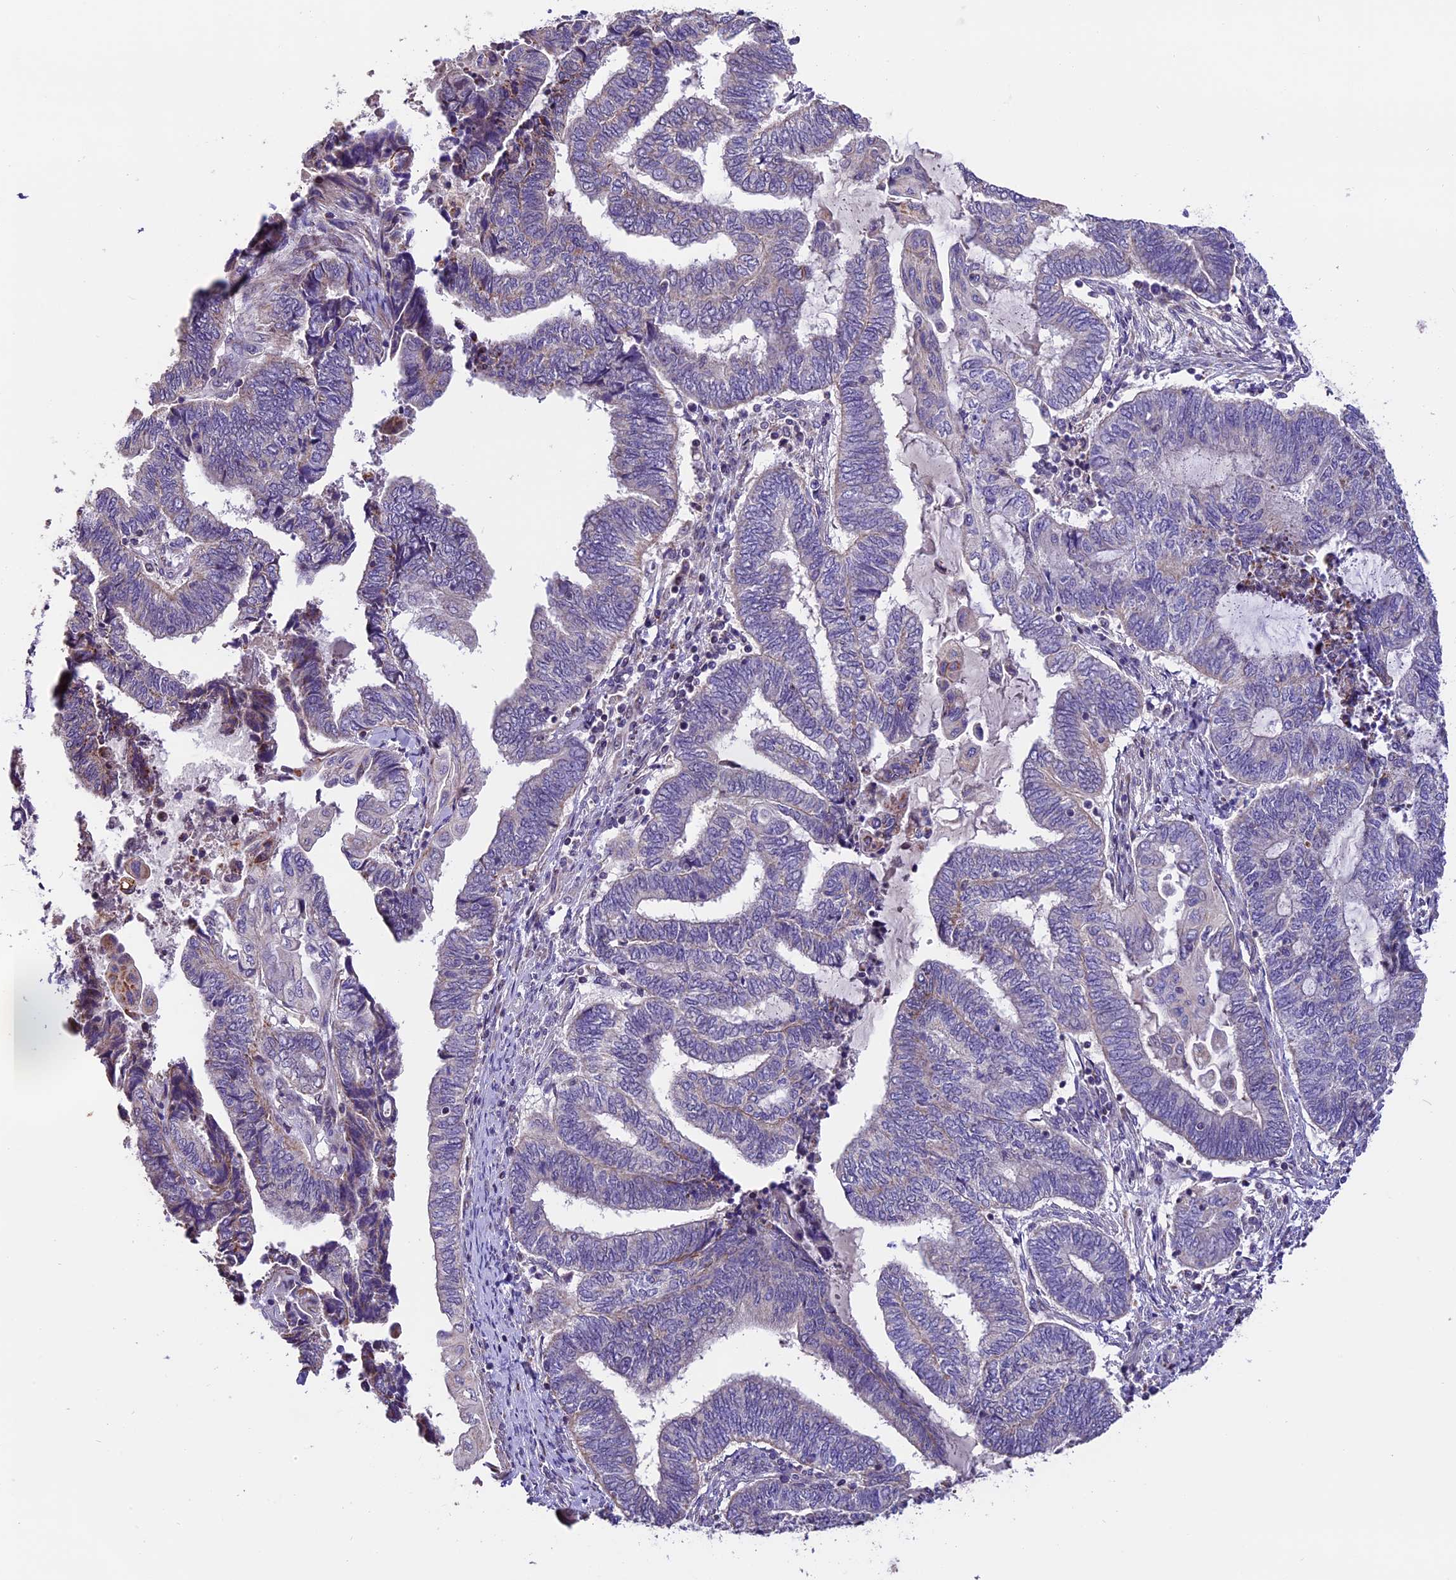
{"staining": {"intensity": "negative", "quantity": "none", "location": "none"}, "tissue": "endometrial cancer", "cell_type": "Tumor cells", "image_type": "cancer", "snomed": [{"axis": "morphology", "description": "Adenocarcinoma, NOS"}, {"axis": "topography", "description": "Uterus"}, {"axis": "topography", "description": "Endometrium"}], "caption": "IHC image of neoplastic tissue: endometrial cancer stained with DAB (3,3'-diaminobenzidine) exhibits no significant protein positivity in tumor cells.", "gene": "DDX28", "patient": {"sex": "female", "age": 70}}